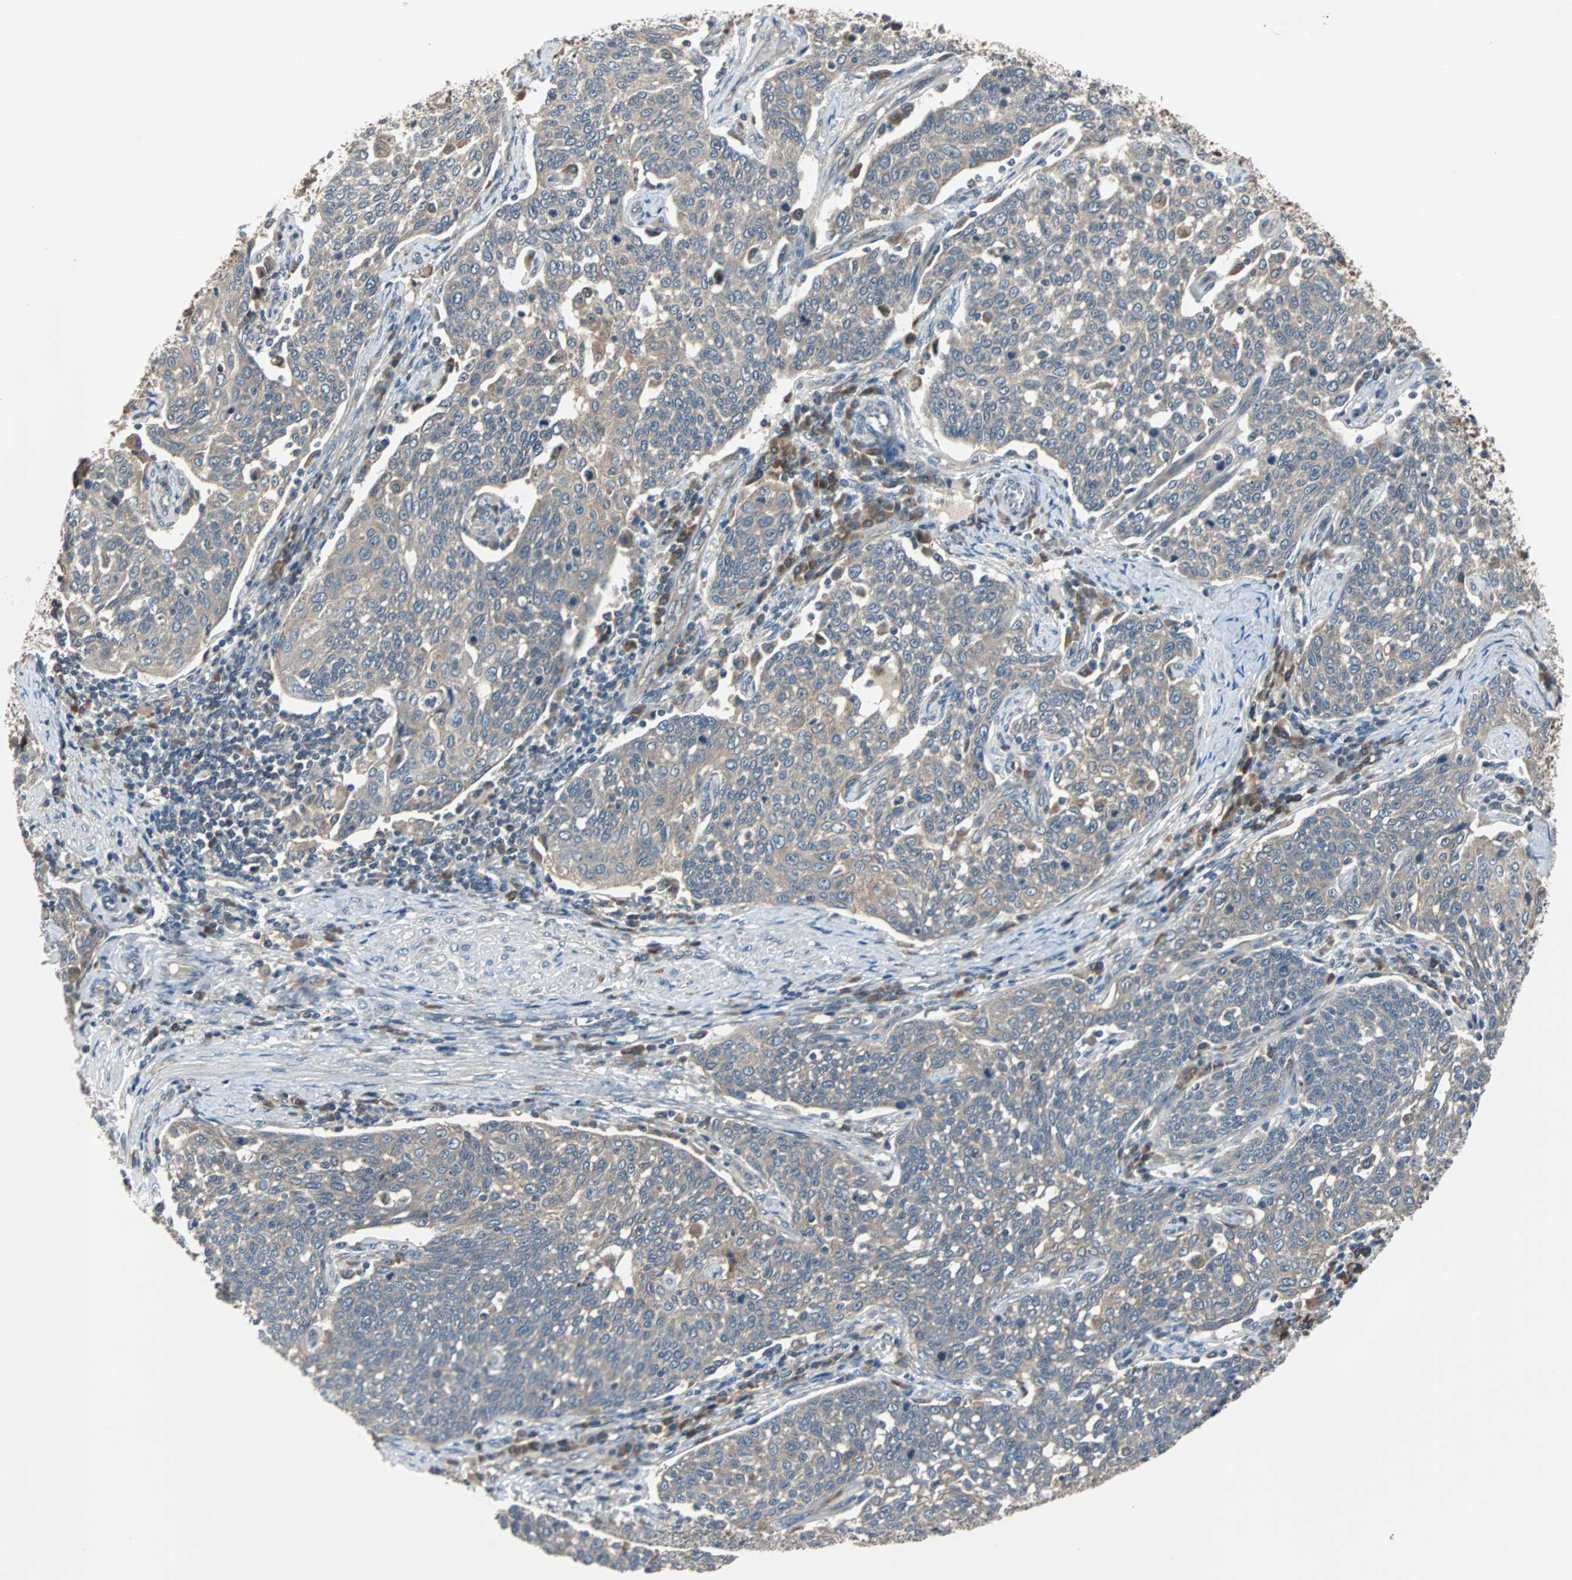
{"staining": {"intensity": "weak", "quantity": ">75%", "location": "cytoplasmic/membranous"}, "tissue": "cervical cancer", "cell_type": "Tumor cells", "image_type": "cancer", "snomed": [{"axis": "morphology", "description": "Squamous cell carcinoma, NOS"}, {"axis": "topography", "description": "Cervix"}], "caption": "Tumor cells demonstrate low levels of weak cytoplasmic/membranous positivity in approximately >75% of cells in human cervical cancer.", "gene": "ARF1", "patient": {"sex": "female", "age": 34}}